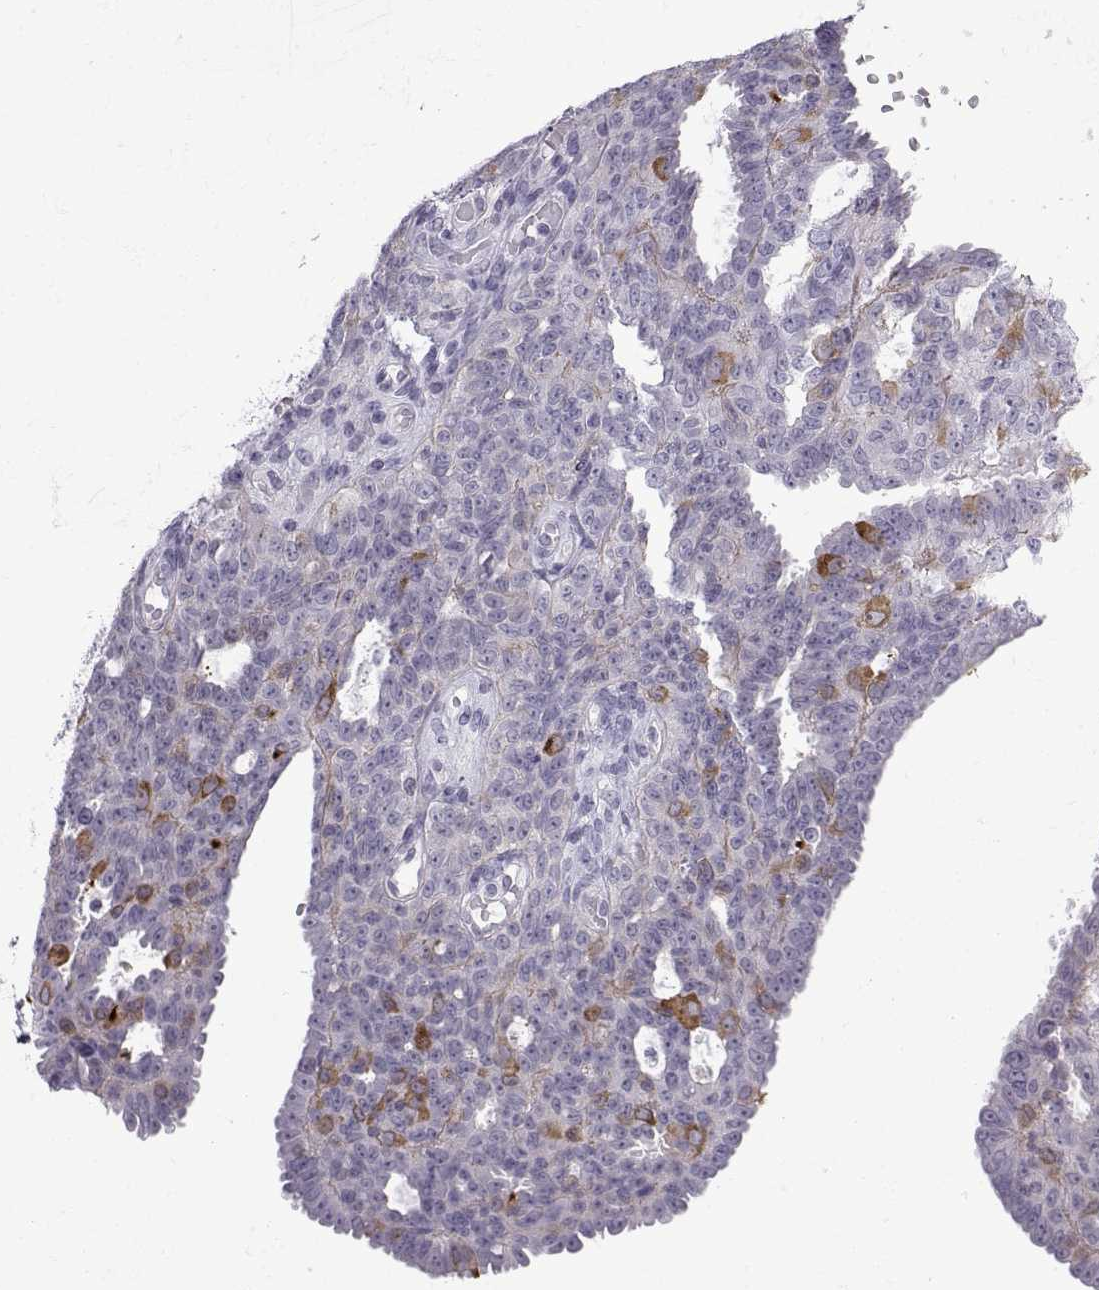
{"staining": {"intensity": "moderate", "quantity": "<25%", "location": "cytoplasmic/membranous"}, "tissue": "ovarian cancer", "cell_type": "Tumor cells", "image_type": "cancer", "snomed": [{"axis": "morphology", "description": "Cystadenocarcinoma, serous, NOS"}, {"axis": "topography", "description": "Ovary"}], "caption": "IHC of ovarian serous cystadenocarcinoma demonstrates low levels of moderate cytoplasmic/membranous staining in approximately <25% of tumor cells.", "gene": "CFAP53", "patient": {"sex": "female", "age": 71}}